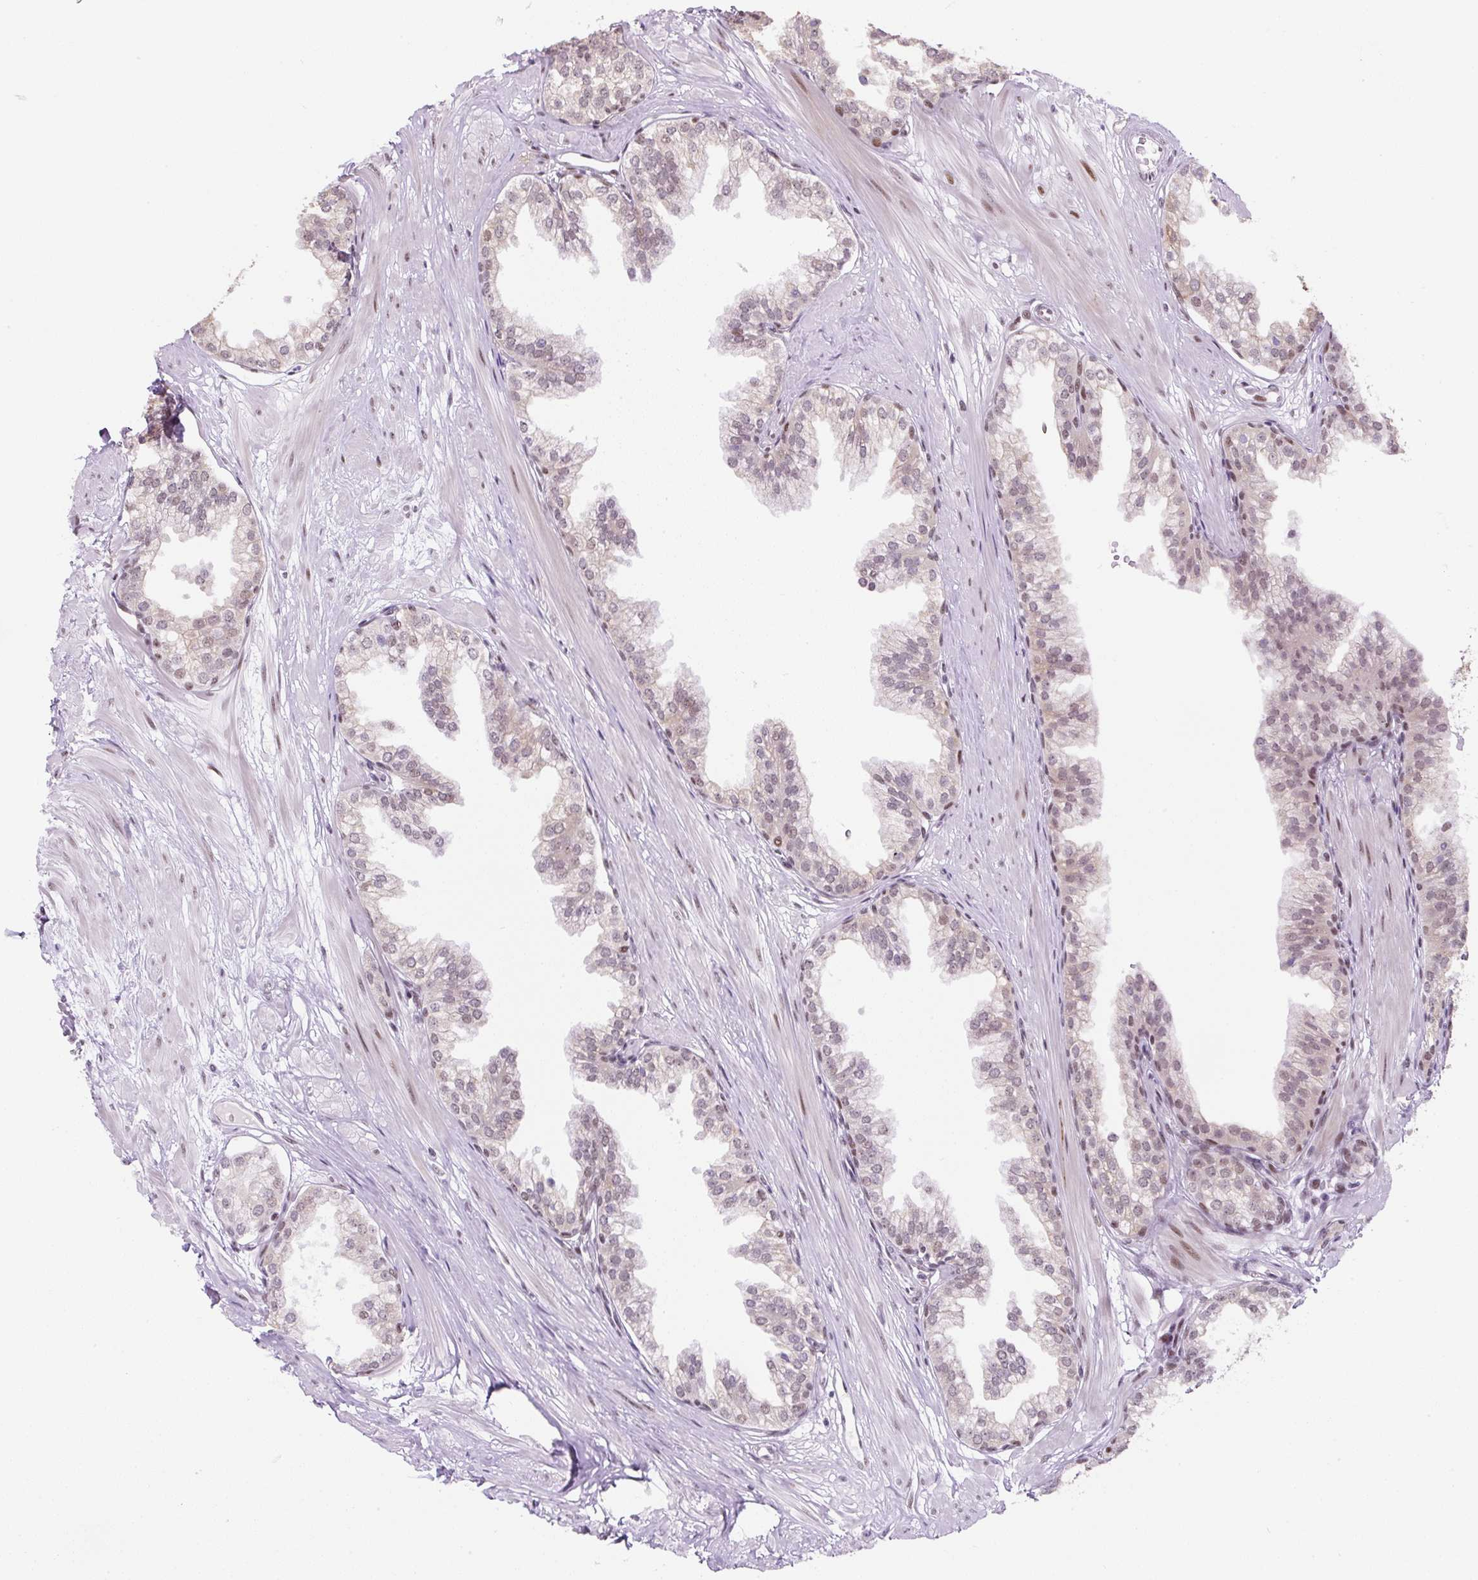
{"staining": {"intensity": "weak", "quantity": "25%-75%", "location": "cytoplasmic/membranous"}, "tissue": "prostate", "cell_type": "Glandular cells", "image_type": "normal", "snomed": [{"axis": "morphology", "description": "Normal tissue, NOS"}, {"axis": "topography", "description": "Prostate"}, {"axis": "topography", "description": "Peripheral nerve tissue"}], "caption": "Immunohistochemistry (IHC) histopathology image of benign human prostate stained for a protein (brown), which demonstrates low levels of weak cytoplasmic/membranous staining in approximately 25%-75% of glandular cells.", "gene": "TAF1A", "patient": {"sex": "male", "age": 55}}